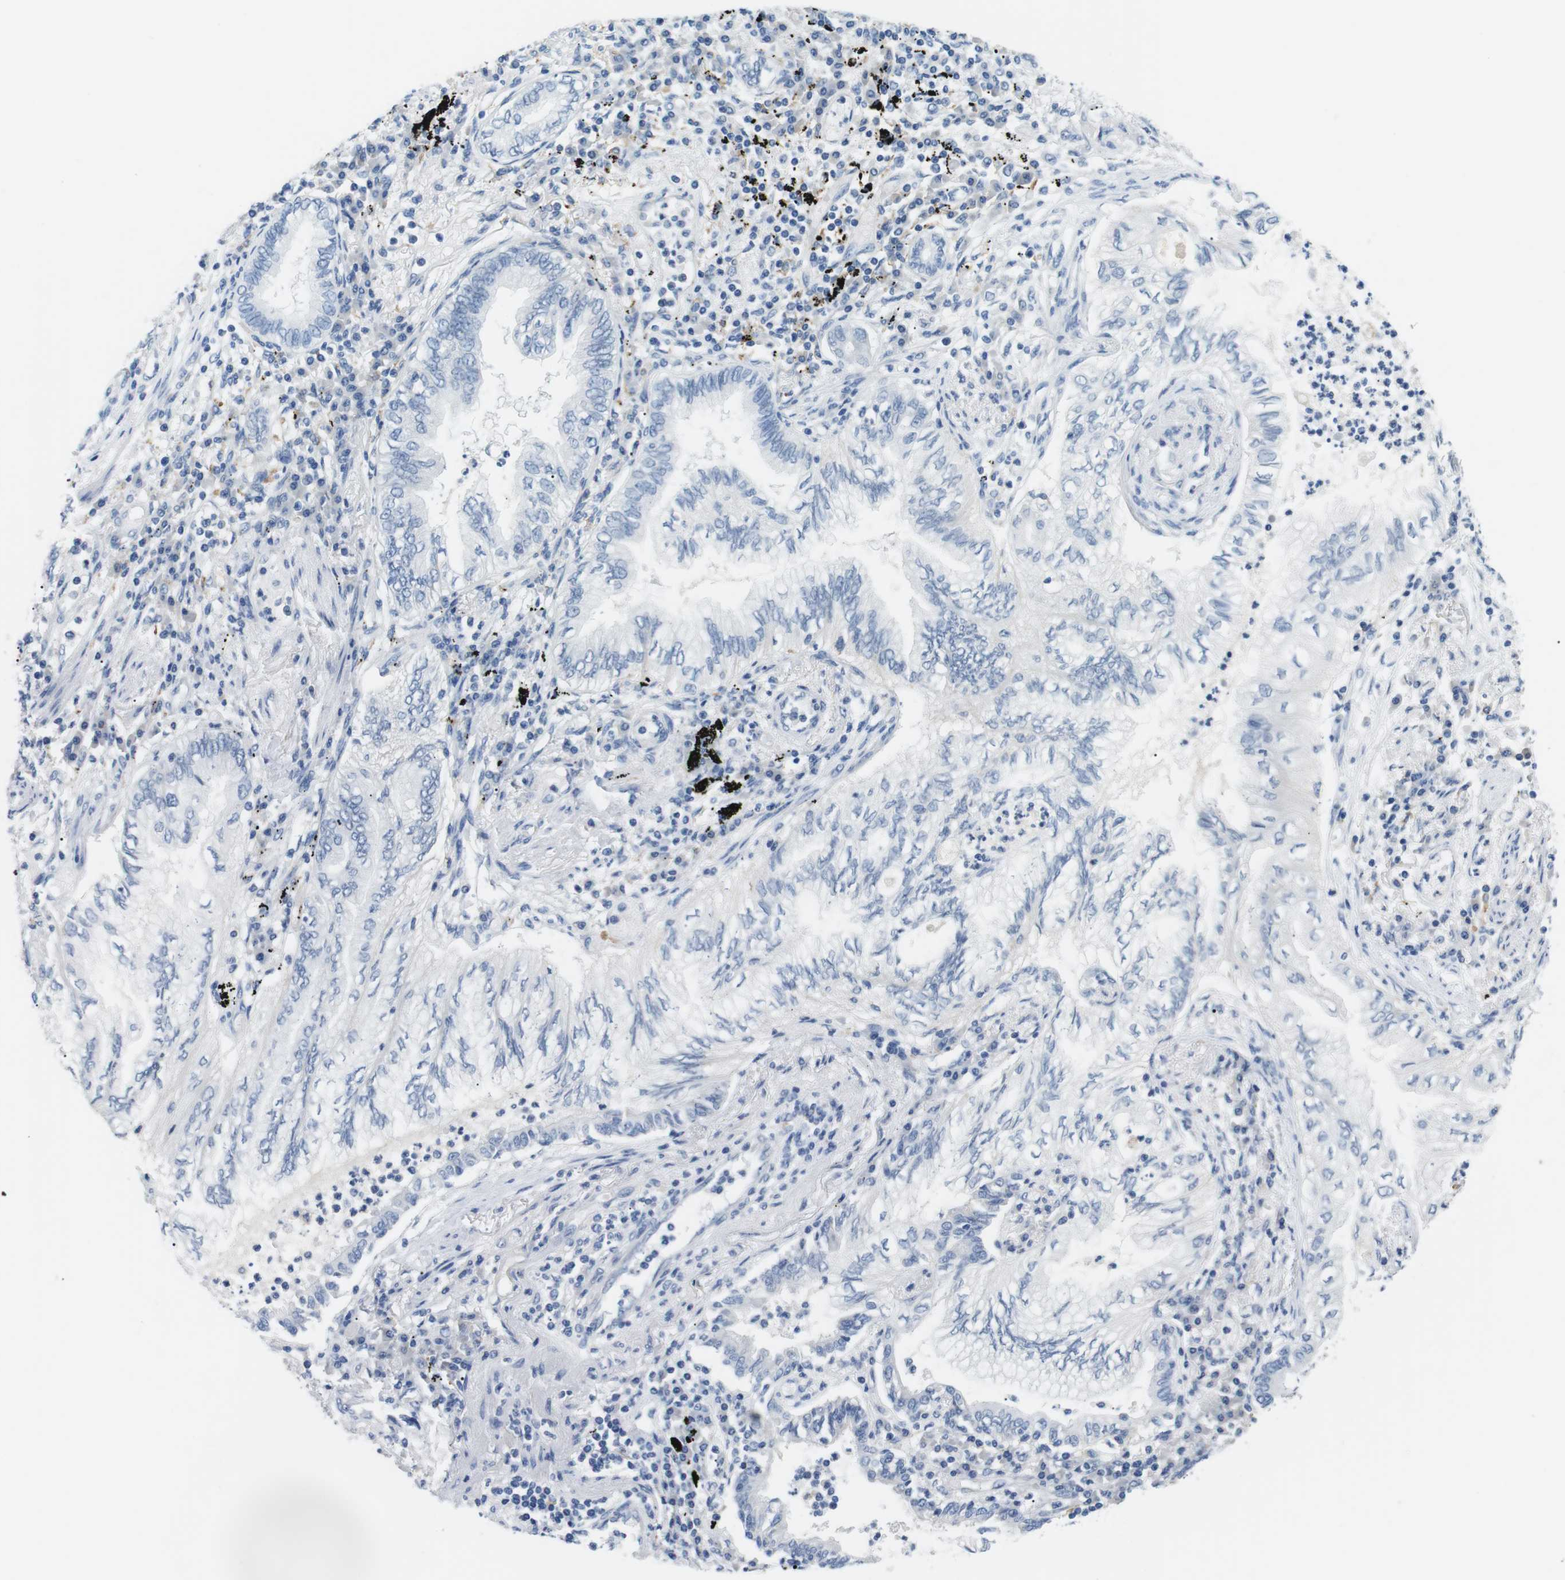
{"staining": {"intensity": "negative", "quantity": "none", "location": "none"}, "tissue": "lung cancer", "cell_type": "Tumor cells", "image_type": "cancer", "snomed": [{"axis": "morphology", "description": "Normal tissue, NOS"}, {"axis": "morphology", "description": "Adenocarcinoma, NOS"}, {"axis": "topography", "description": "Bronchus"}, {"axis": "topography", "description": "Lung"}], "caption": "Immunohistochemical staining of human lung cancer (adenocarcinoma) shows no significant expression in tumor cells. Nuclei are stained in blue.", "gene": "FCGRT", "patient": {"sex": "female", "age": 70}}